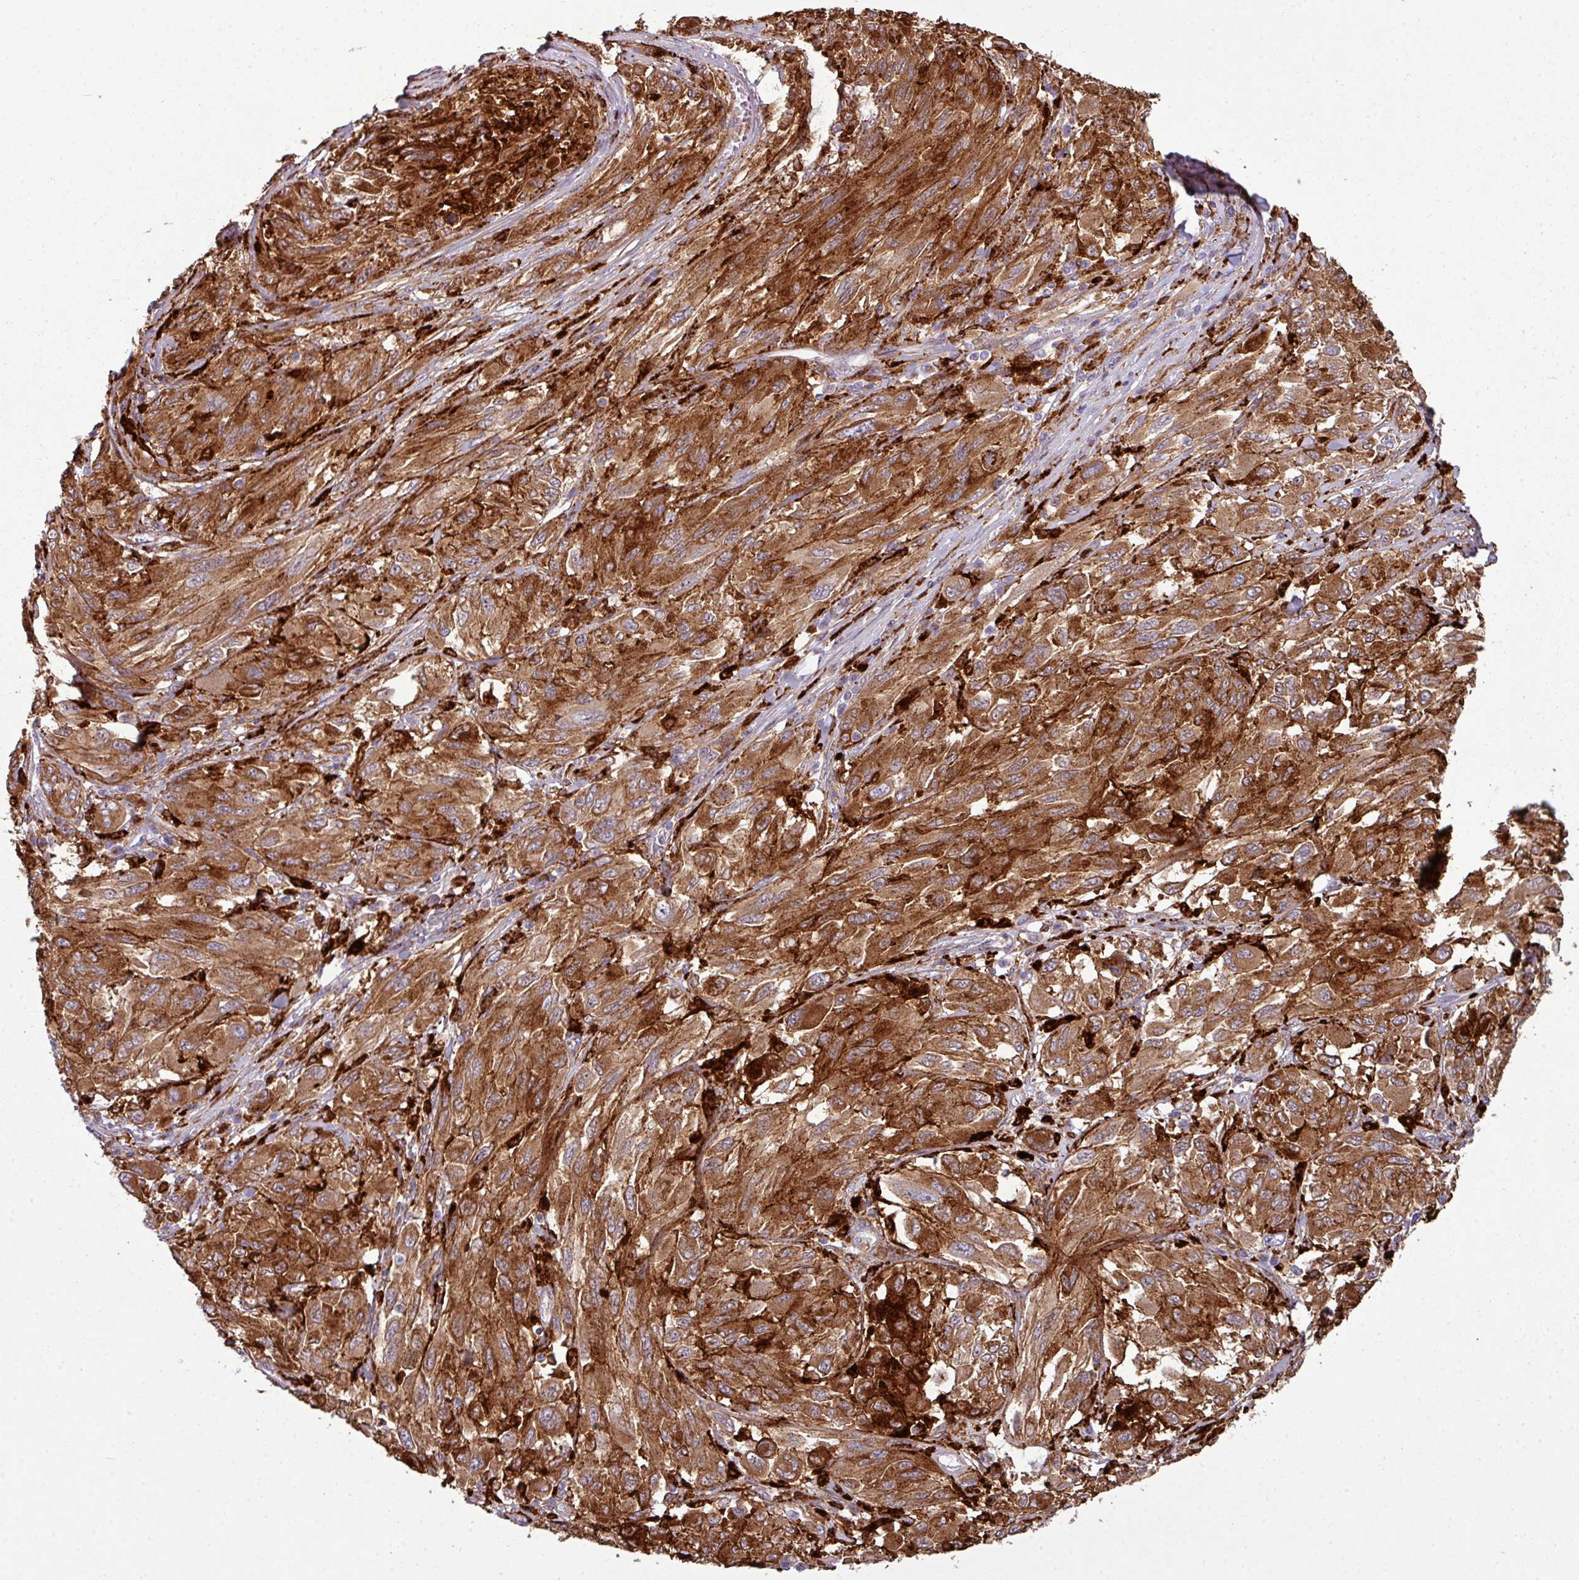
{"staining": {"intensity": "moderate", "quantity": ">75%", "location": "cytoplasmic/membranous"}, "tissue": "melanoma", "cell_type": "Tumor cells", "image_type": "cancer", "snomed": [{"axis": "morphology", "description": "Malignant melanoma, NOS"}, {"axis": "topography", "description": "Skin"}], "caption": "DAB immunohistochemical staining of malignant melanoma shows moderate cytoplasmic/membranous protein staining in approximately >75% of tumor cells. (Brightfield microscopy of DAB IHC at high magnification).", "gene": "COL8A1", "patient": {"sex": "female", "age": 91}}